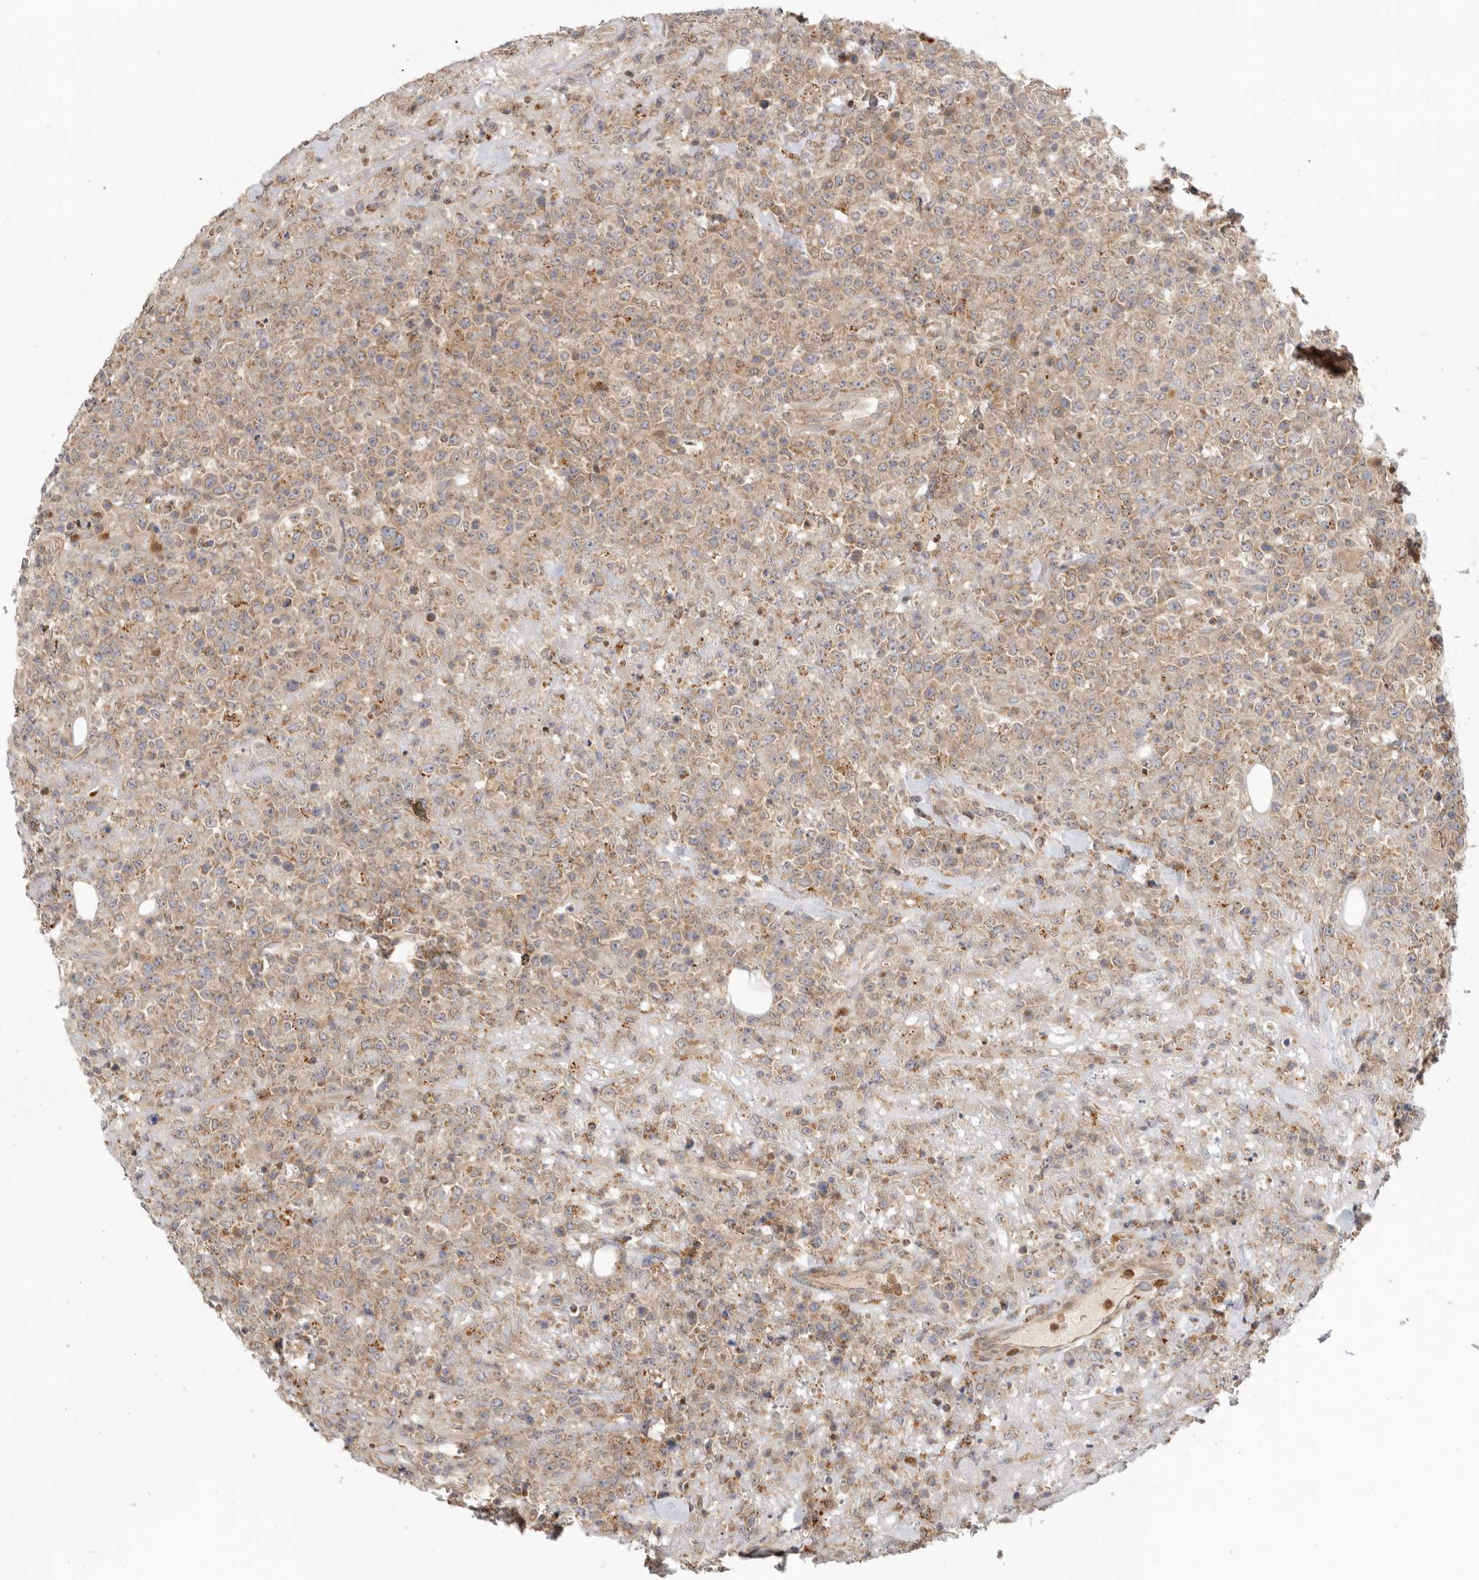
{"staining": {"intensity": "moderate", "quantity": ">75%", "location": "cytoplasmic/membranous"}, "tissue": "lymphoma", "cell_type": "Tumor cells", "image_type": "cancer", "snomed": [{"axis": "morphology", "description": "Malignant lymphoma, non-Hodgkin's type, High grade"}, {"axis": "topography", "description": "Colon"}], "caption": "High-grade malignant lymphoma, non-Hodgkin's type tissue exhibits moderate cytoplasmic/membranous expression in approximately >75% of tumor cells, visualized by immunohistochemistry.", "gene": "GNE", "patient": {"sex": "female", "age": 53}}